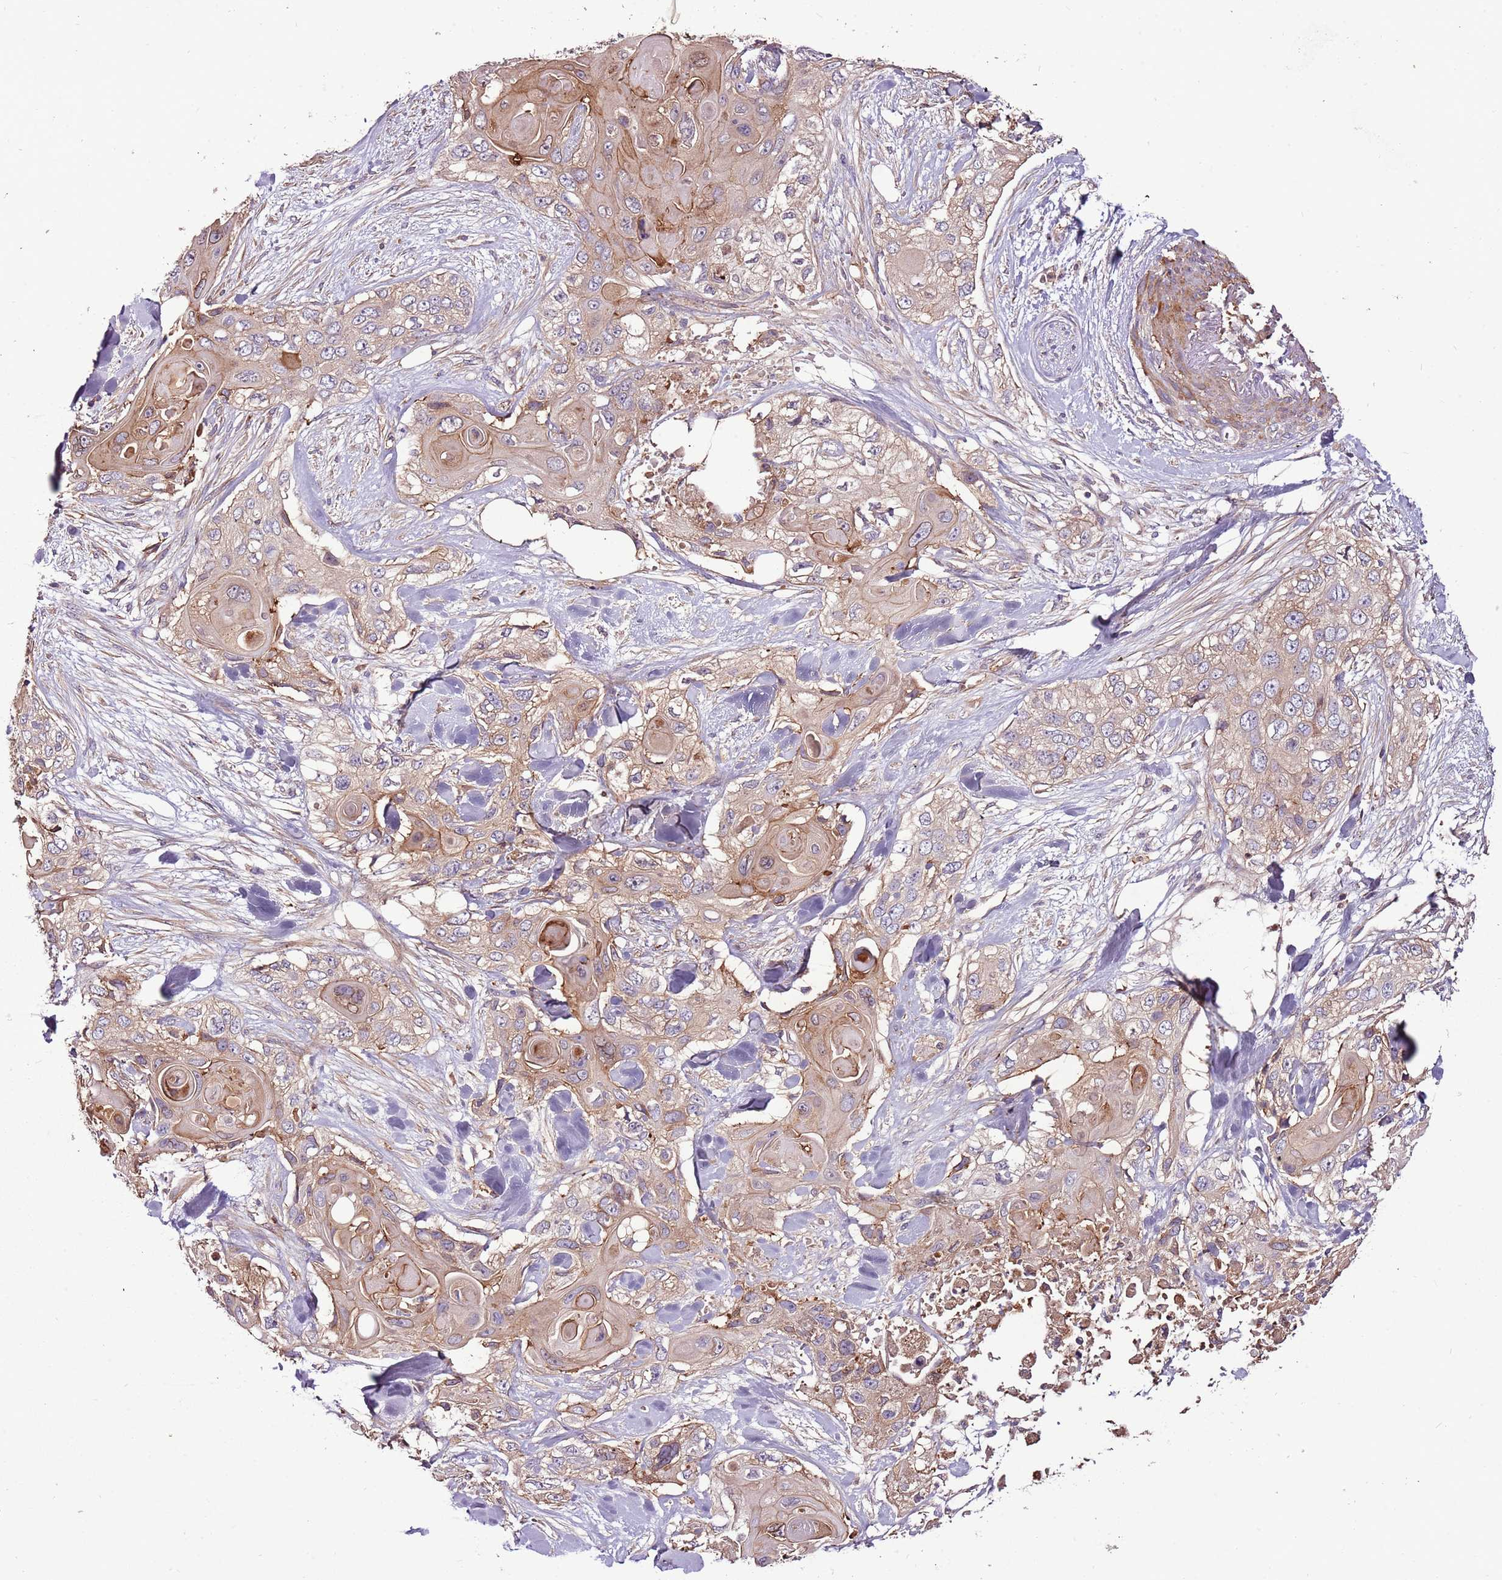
{"staining": {"intensity": "weak", "quantity": "25%-75%", "location": "cytoplasmic/membranous"}, "tissue": "skin cancer", "cell_type": "Tumor cells", "image_type": "cancer", "snomed": [{"axis": "morphology", "description": "Normal tissue, NOS"}, {"axis": "morphology", "description": "Squamous cell carcinoma, NOS"}, {"axis": "topography", "description": "Skin"}], "caption": "Immunohistochemistry micrograph of skin squamous cell carcinoma stained for a protein (brown), which displays low levels of weak cytoplasmic/membranous expression in about 25%-75% of tumor cells.", "gene": "DENR", "patient": {"sex": "male", "age": 72}}